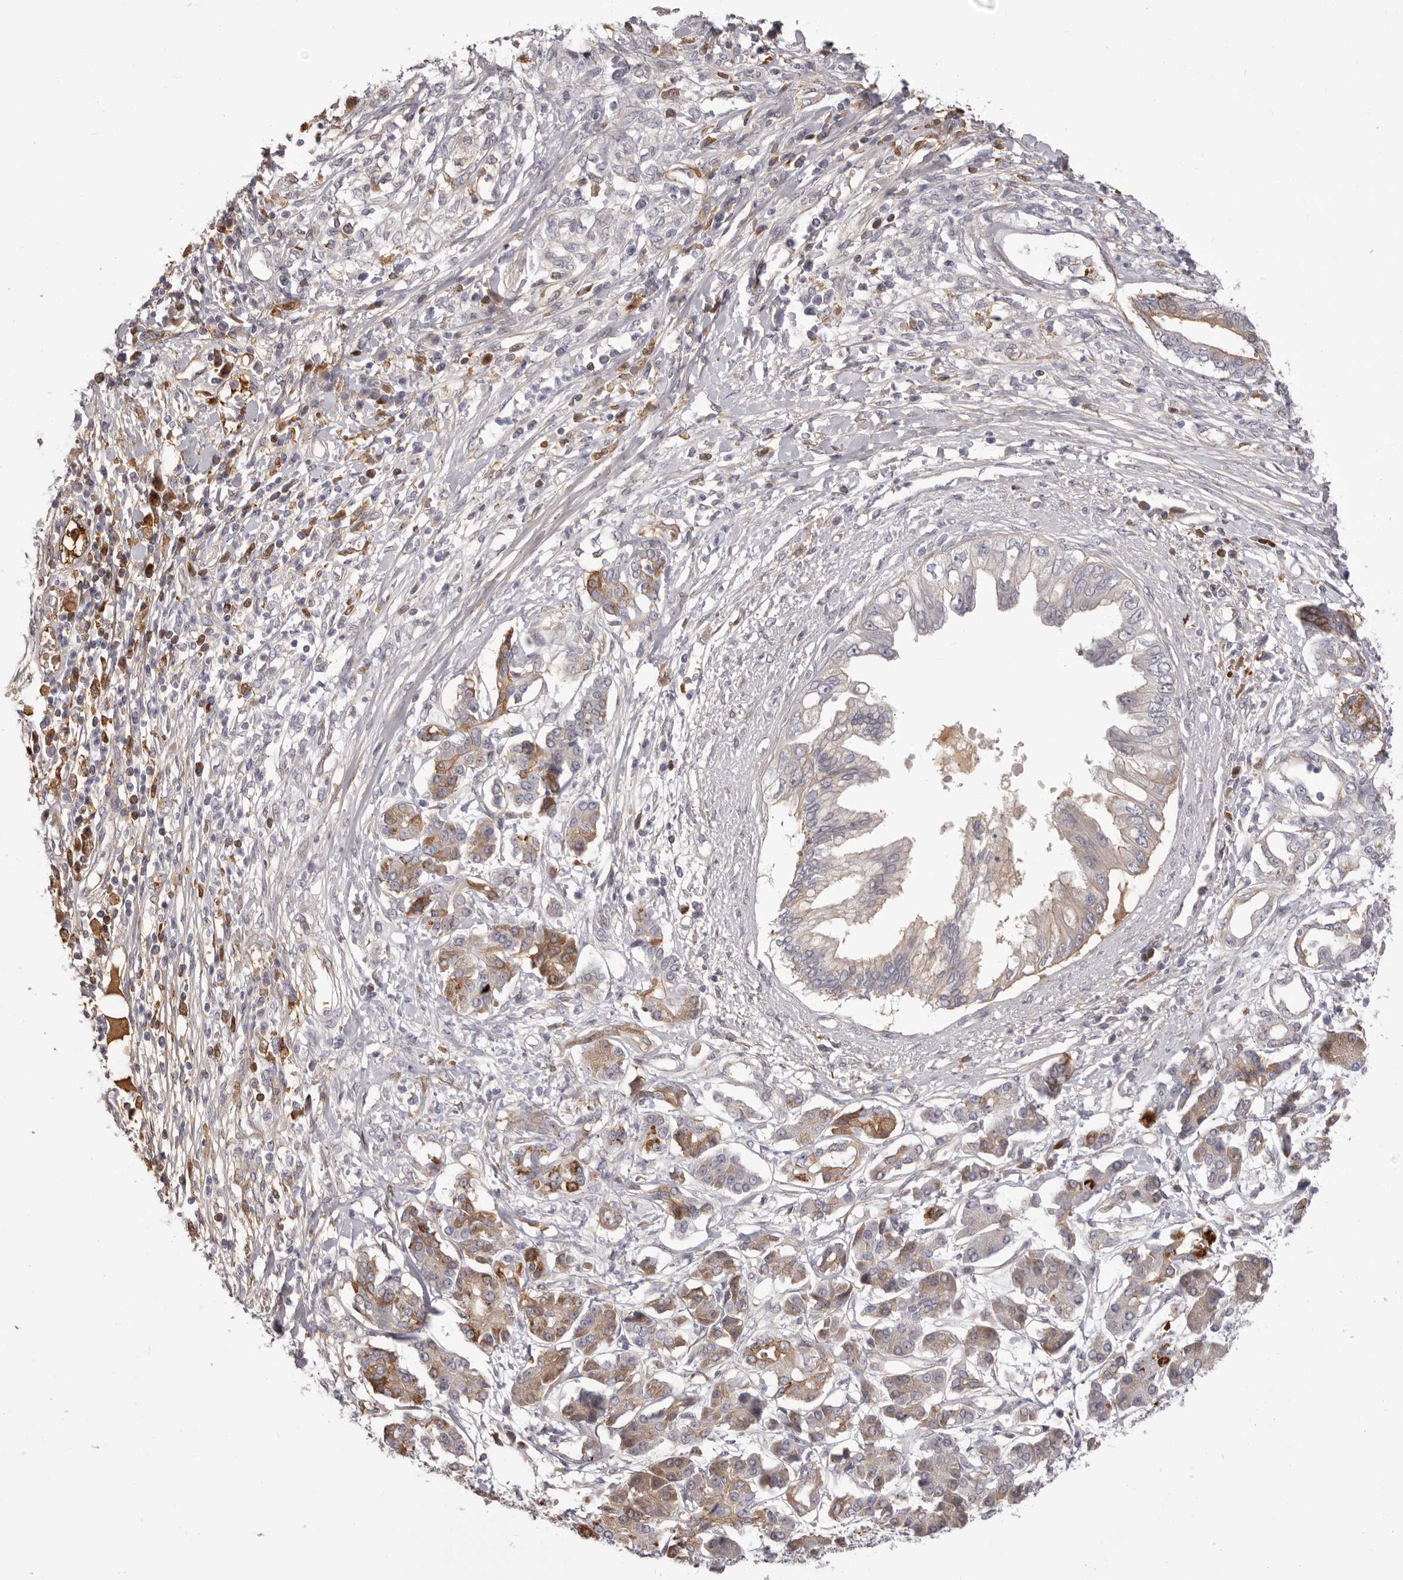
{"staining": {"intensity": "weak", "quantity": "<25%", "location": "cytoplasmic/membranous"}, "tissue": "pancreatic cancer", "cell_type": "Tumor cells", "image_type": "cancer", "snomed": [{"axis": "morphology", "description": "Adenocarcinoma, NOS"}, {"axis": "topography", "description": "Pancreas"}], "caption": "Tumor cells are negative for protein expression in human pancreatic cancer. Brightfield microscopy of immunohistochemistry stained with DAB (3,3'-diaminobenzidine) (brown) and hematoxylin (blue), captured at high magnification.", "gene": "OTUD3", "patient": {"sex": "female", "age": 56}}